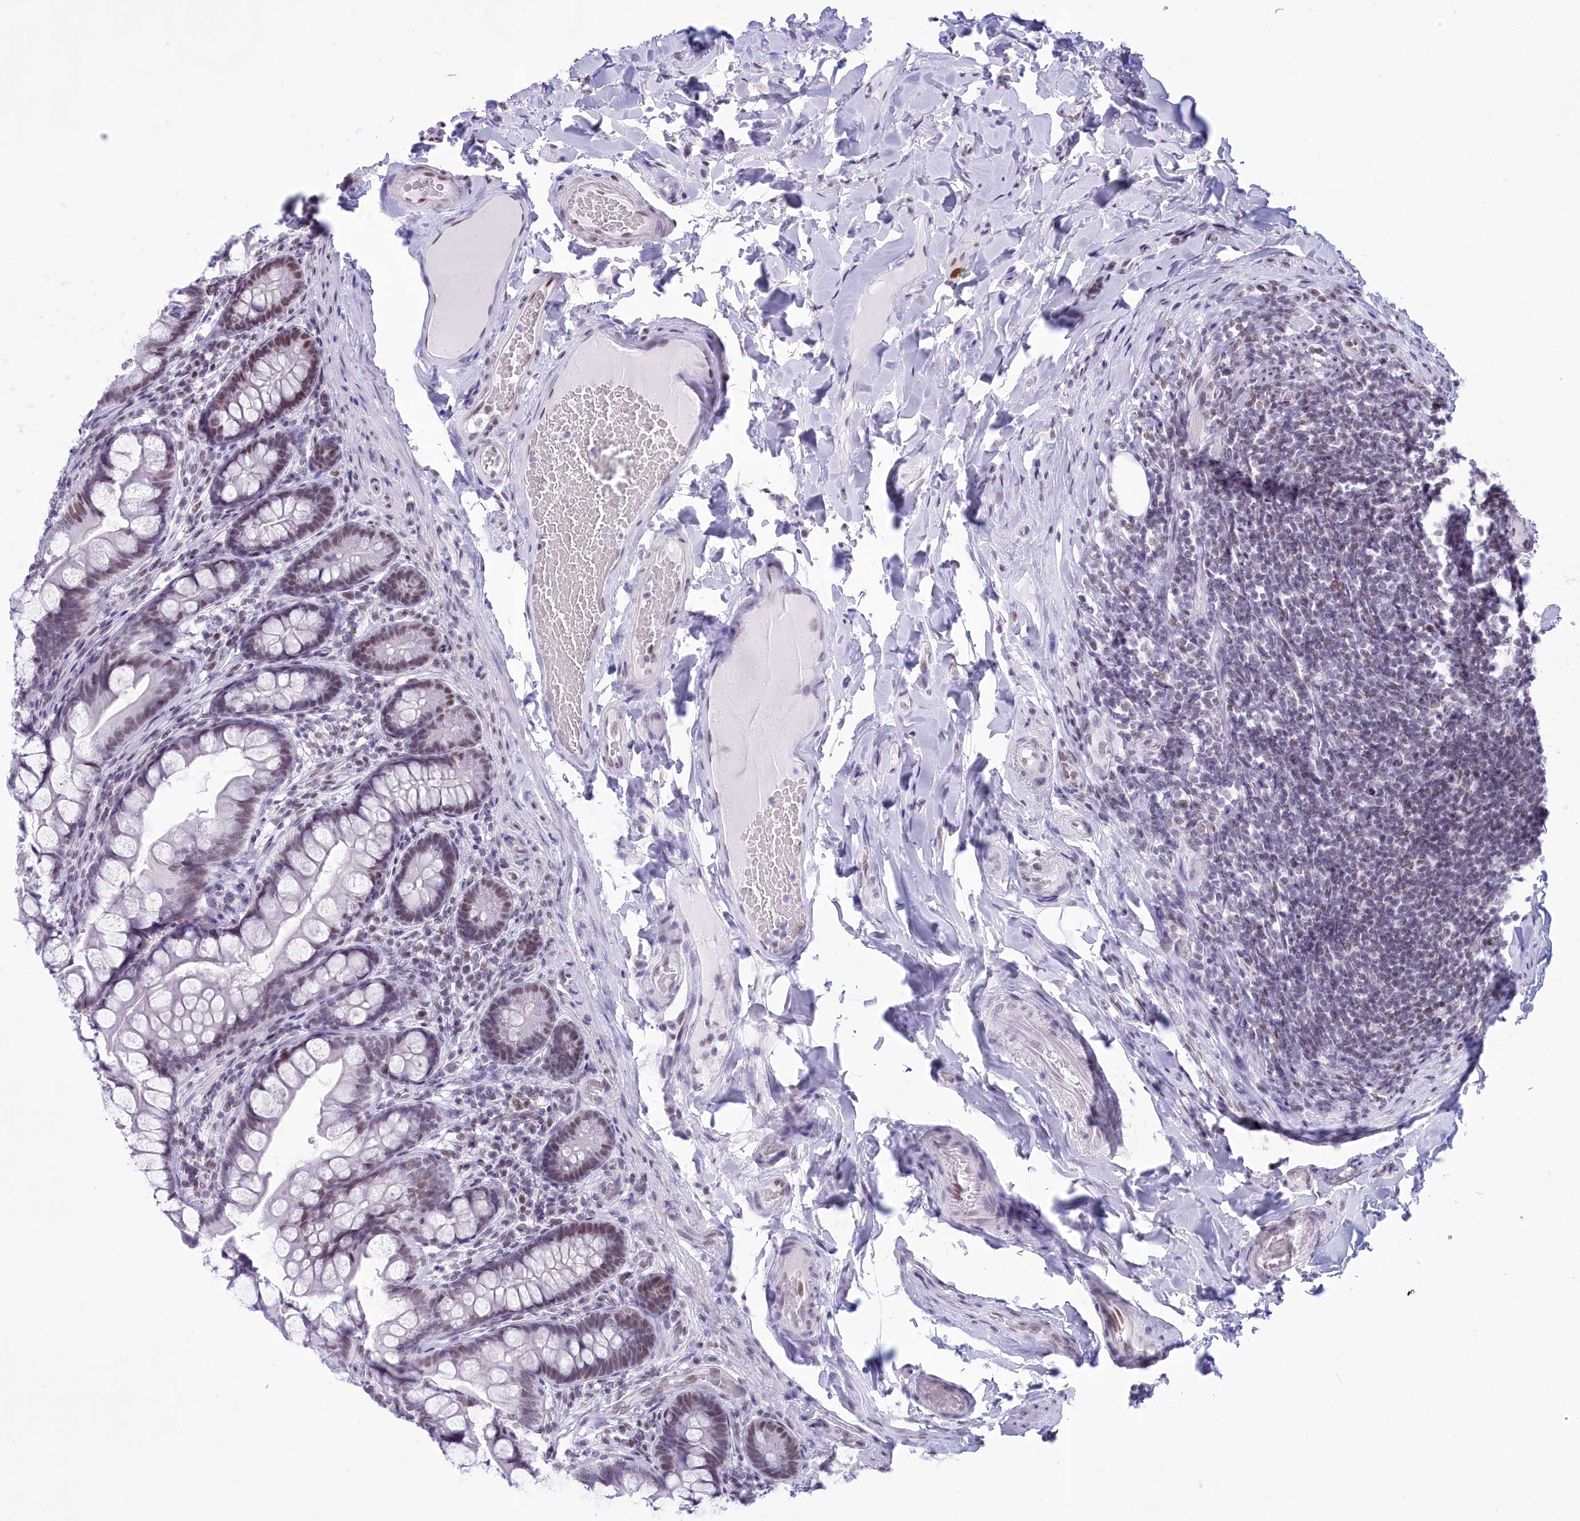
{"staining": {"intensity": "moderate", "quantity": ">75%", "location": "nuclear"}, "tissue": "small intestine", "cell_type": "Glandular cells", "image_type": "normal", "snomed": [{"axis": "morphology", "description": "Normal tissue, NOS"}, {"axis": "topography", "description": "Small intestine"}], "caption": "High-power microscopy captured an immunohistochemistry histopathology image of normal small intestine, revealing moderate nuclear staining in about >75% of glandular cells. (DAB IHC with brightfield microscopy, high magnification).", "gene": "CDC26", "patient": {"sex": "male", "age": 70}}